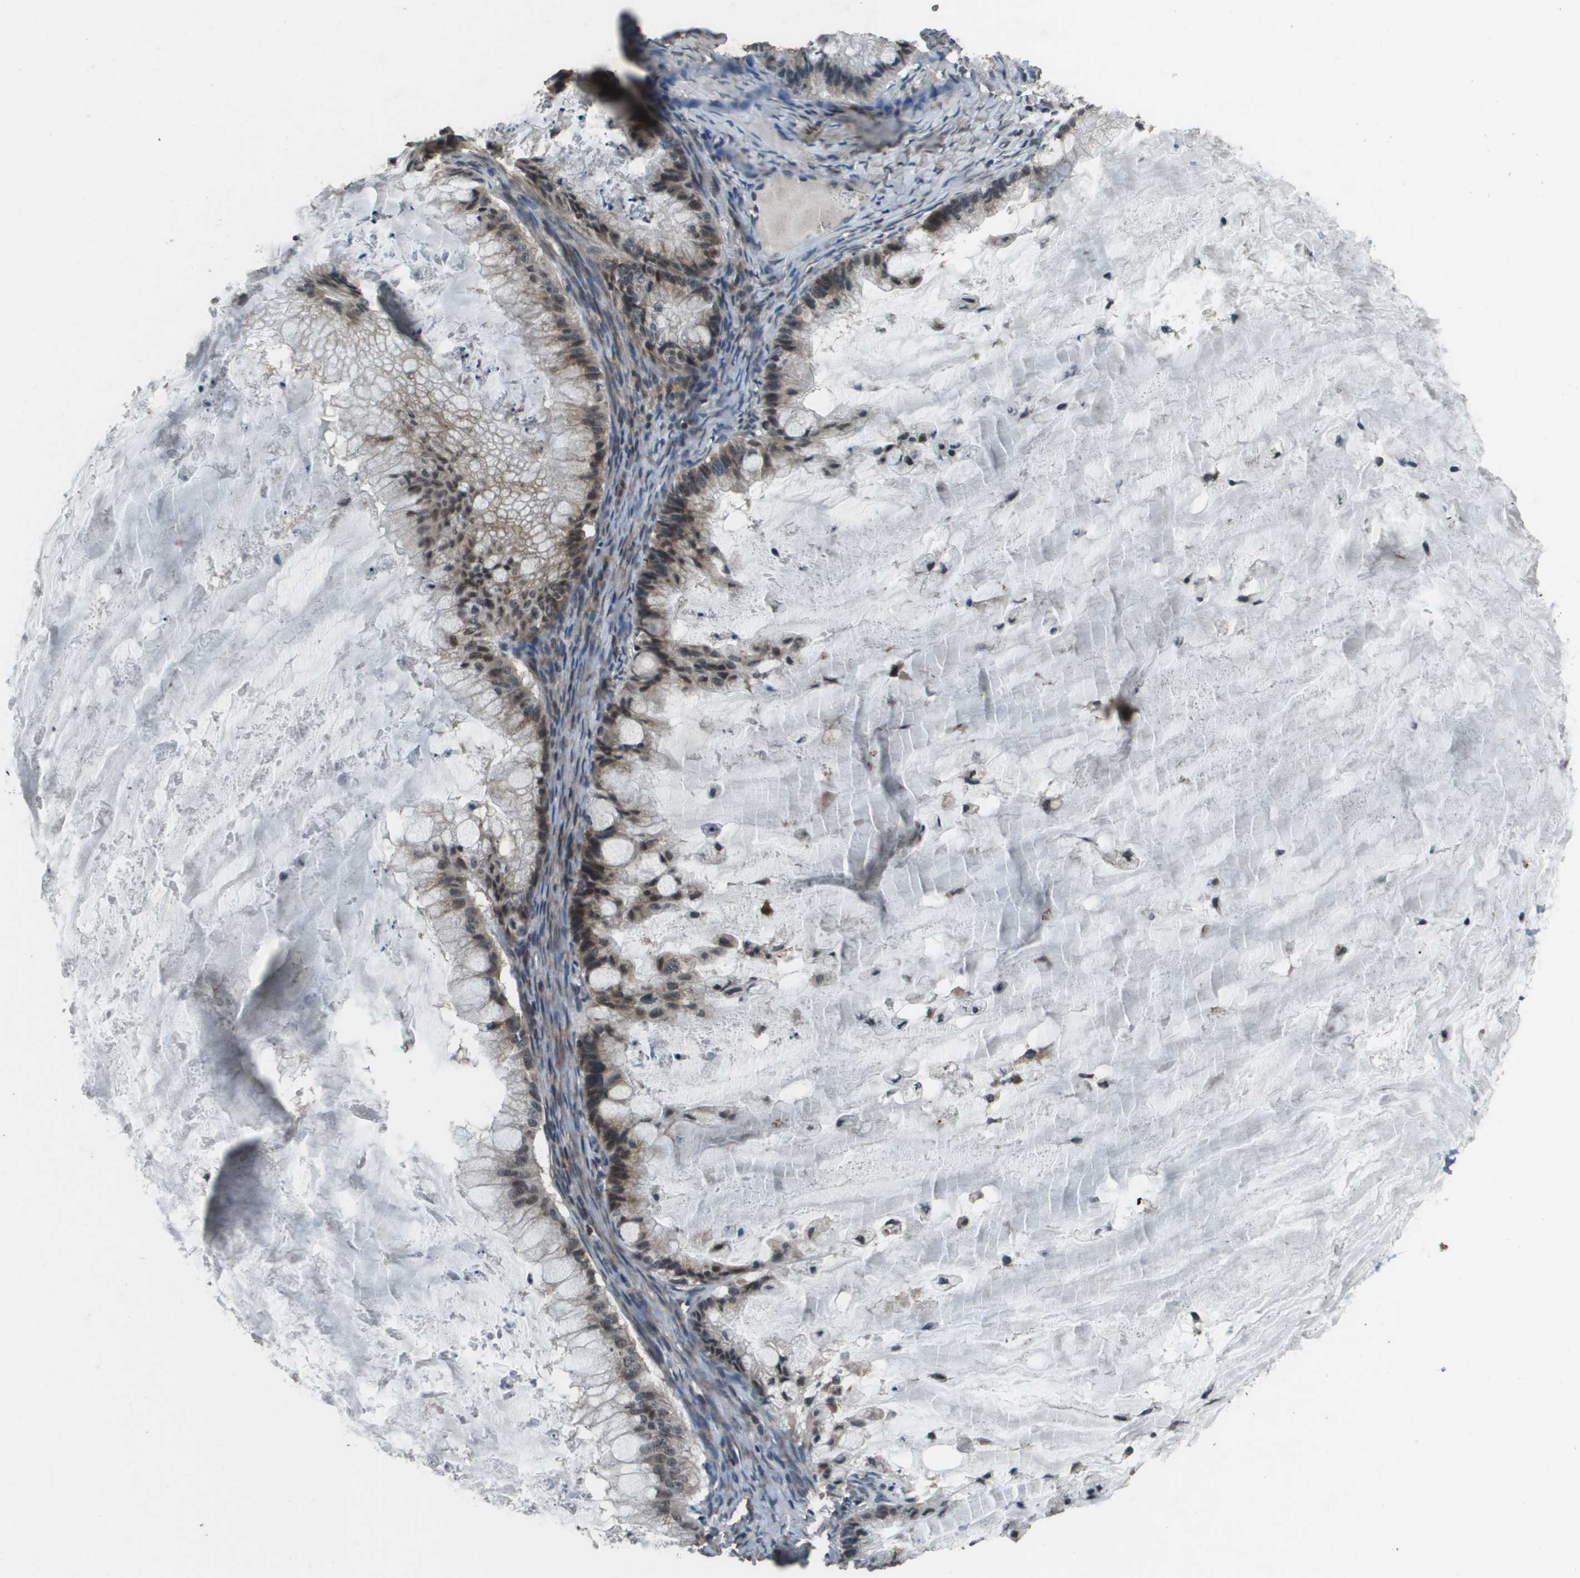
{"staining": {"intensity": "moderate", "quantity": "<25%", "location": "nuclear"}, "tissue": "ovarian cancer", "cell_type": "Tumor cells", "image_type": "cancer", "snomed": [{"axis": "morphology", "description": "Cystadenocarcinoma, mucinous, NOS"}, {"axis": "topography", "description": "Ovary"}], "caption": "Ovarian mucinous cystadenocarcinoma was stained to show a protein in brown. There is low levels of moderate nuclear positivity in approximately <25% of tumor cells.", "gene": "GOSR2", "patient": {"sex": "female", "age": 57}}